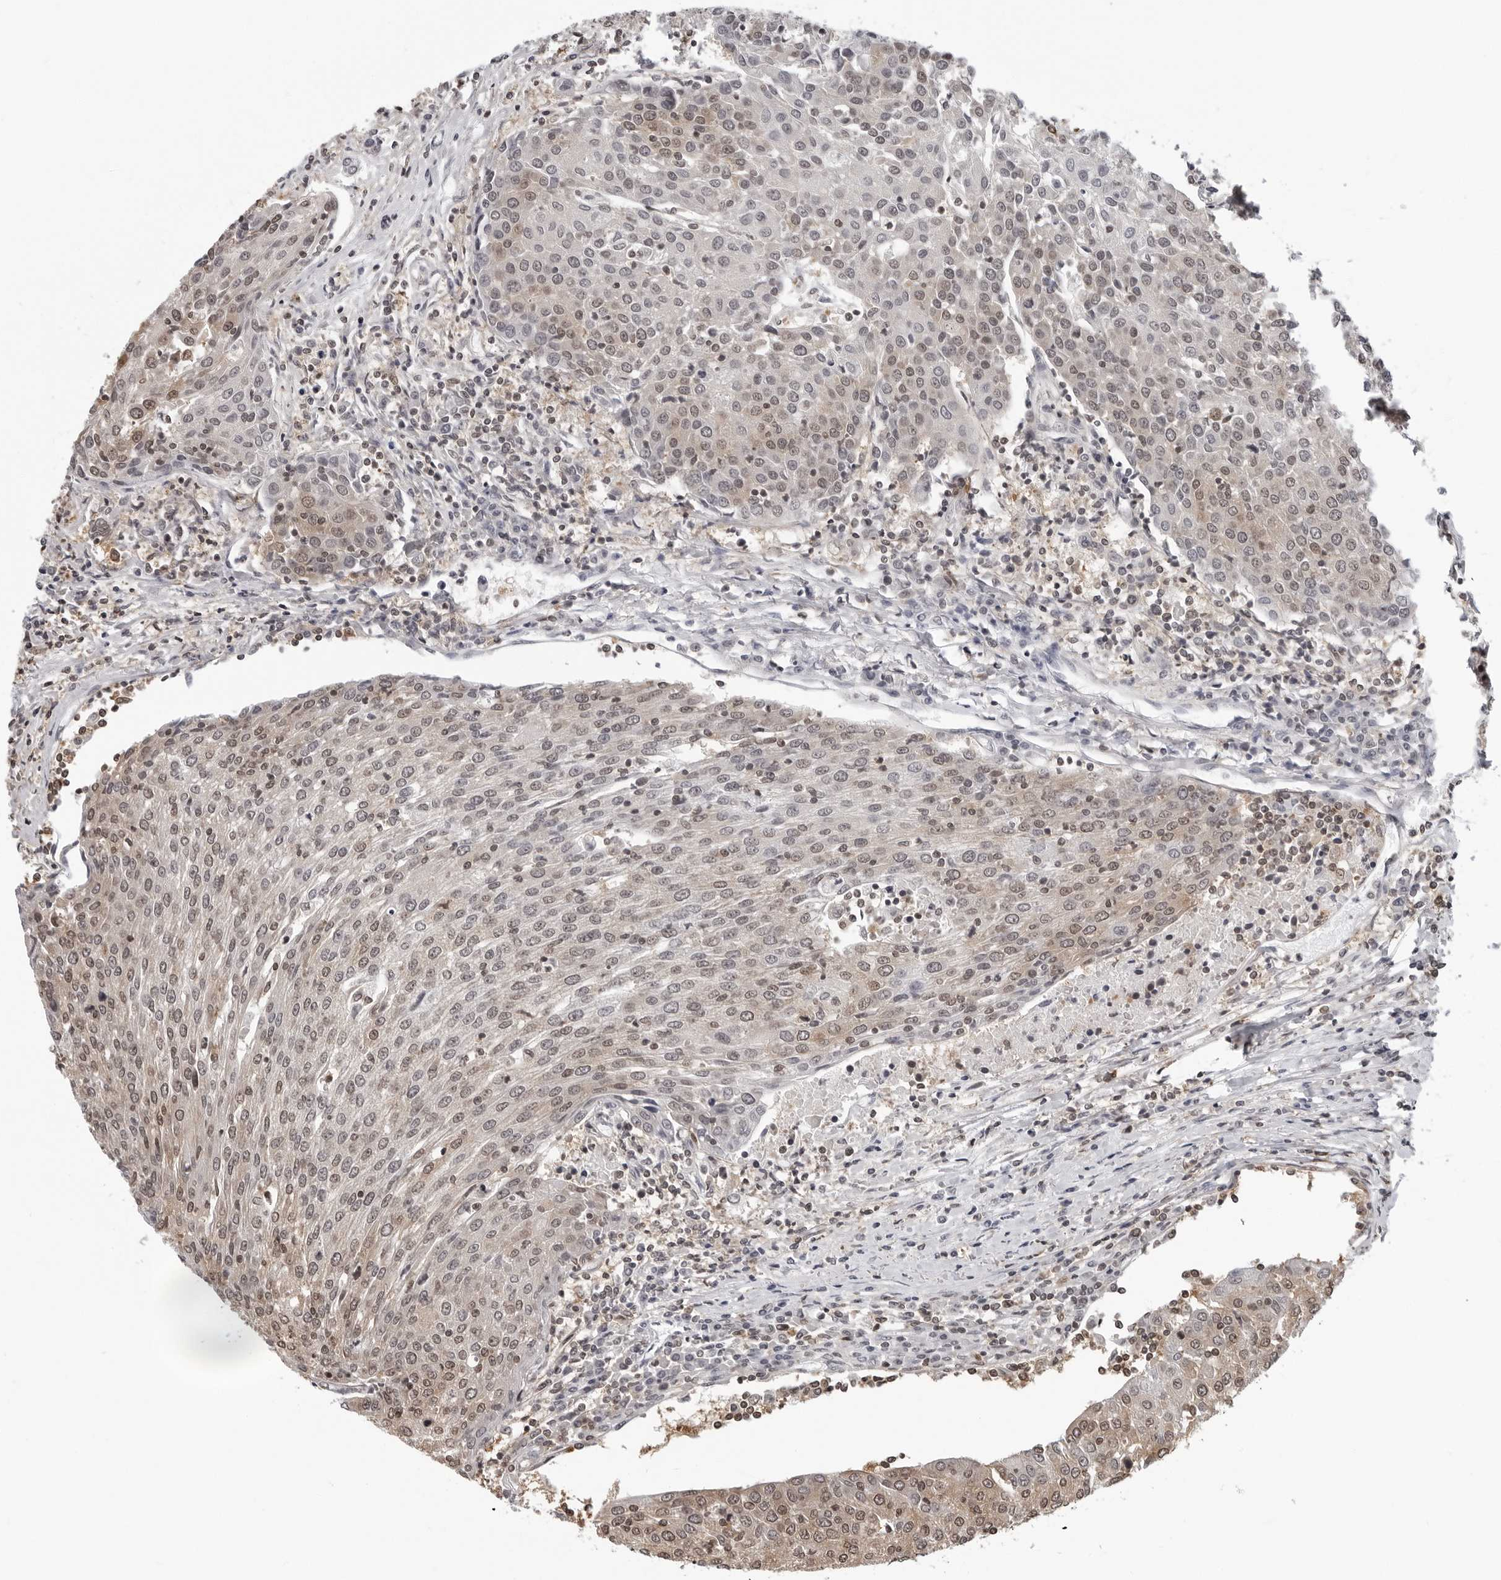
{"staining": {"intensity": "weak", "quantity": ">75%", "location": "cytoplasmic/membranous,nuclear"}, "tissue": "urothelial cancer", "cell_type": "Tumor cells", "image_type": "cancer", "snomed": [{"axis": "morphology", "description": "Urothelial carcinoma, High grade"}, {"axis": "topography", "description": "Urinary bladder"}], "caption": "The histopathology image exhibits staining of urothelial cancer, revealing weak cytoplasmic/membranous and nuclear protein expression (brown color) within tumor cells. The staining was performed using DAB, with brown indicating positive protein expression. Nuclei are stained blue with hematoxylin.", "gene": "HSPH1", "patient": {"sex": "female", "age": 85}}